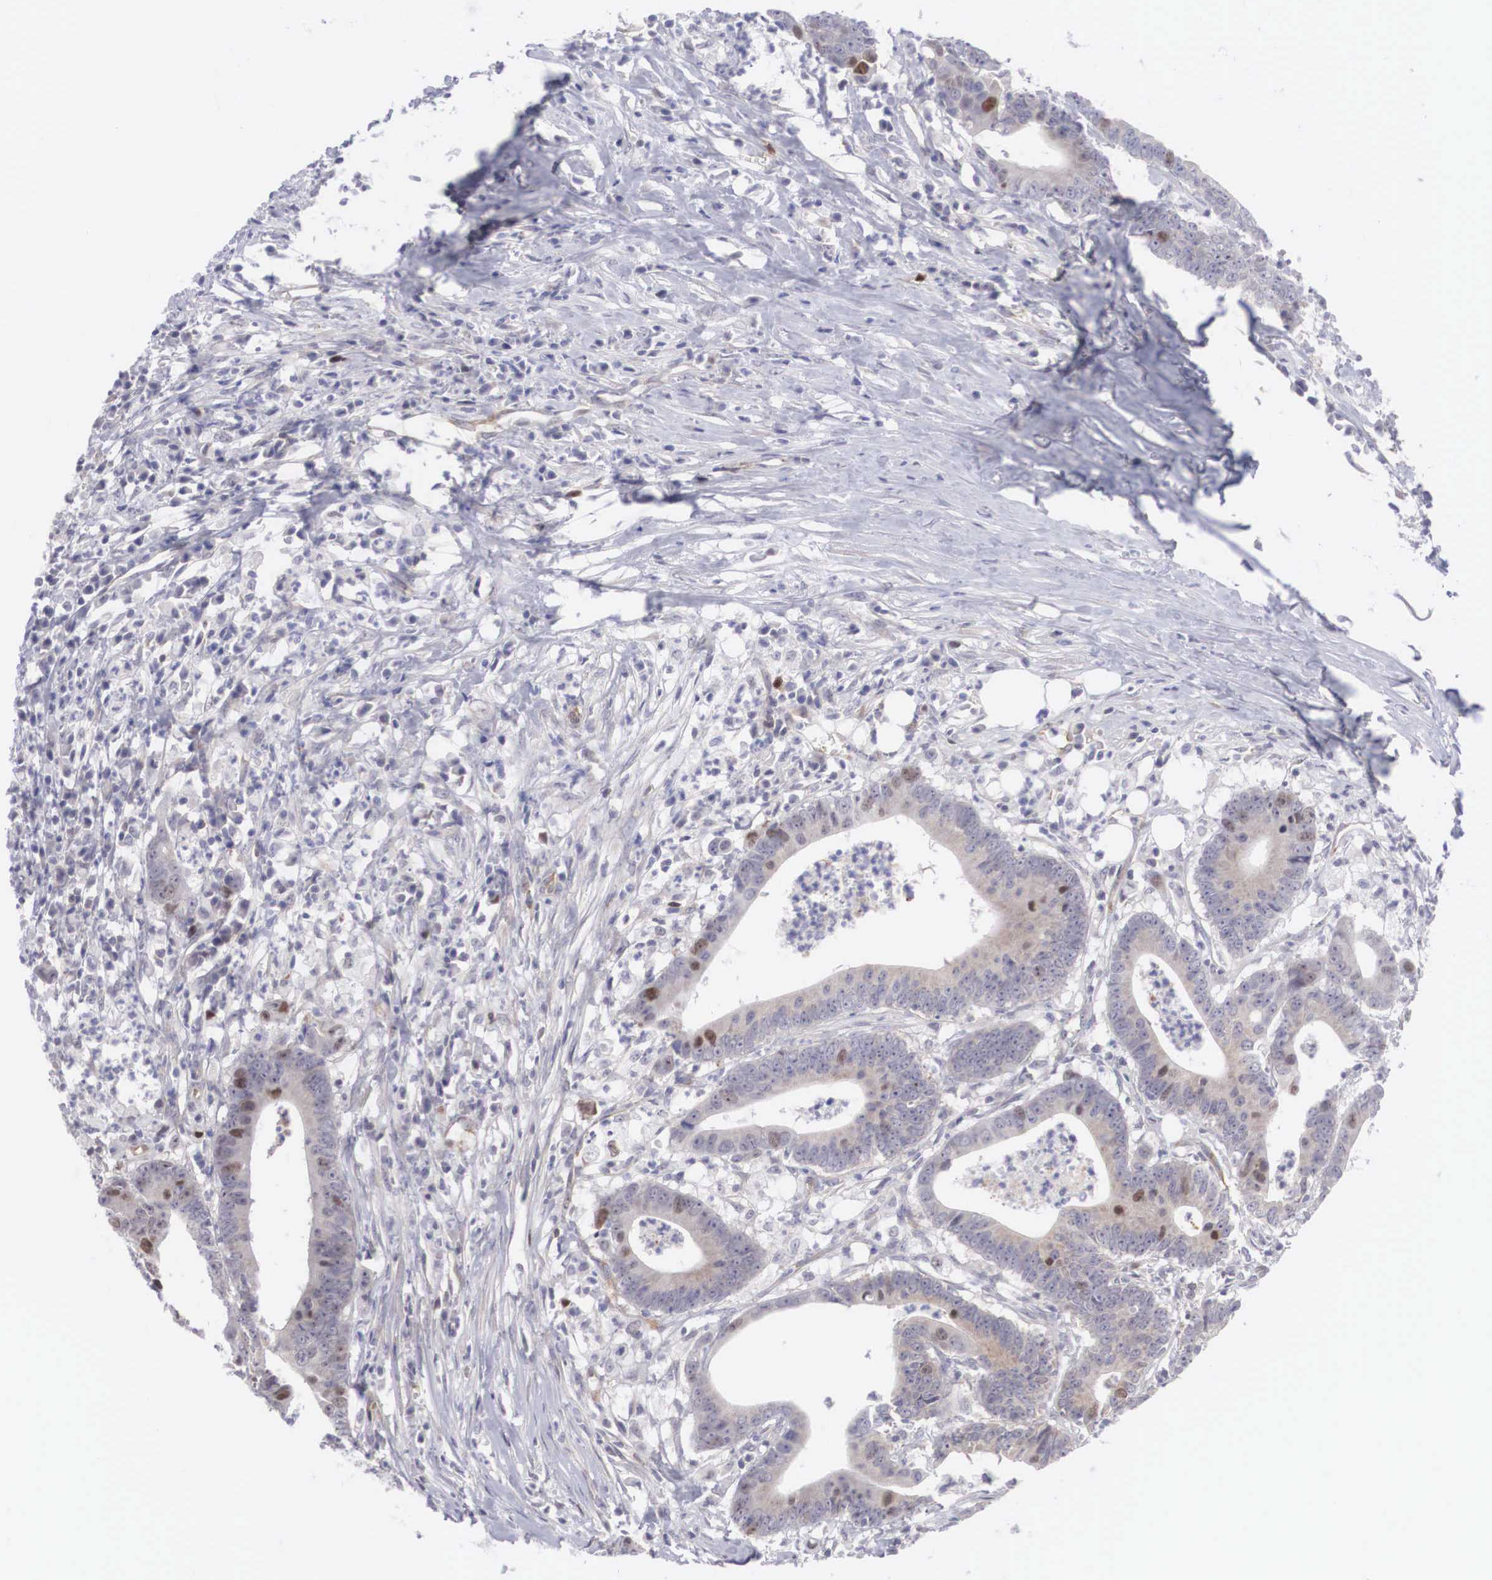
{"staining": {"intensity": "moderate", "quantity": "<25%", "location": "nuclear"}, "tissue": "colorectal cancer", "cell_type": "Tumor cells", "image_type": "cancer", "snomed": [{"axis": "morphology", "description": "Adenocarcinoma, NOS"}, {"axis": "topography", "description": "Colon"}], "caption": "This is an image of IHC staining of colorectal cancer (adenocarcinoma), which shows moderate expression in the nuclear of tumor cells.", "gene": "MAST4", "patient": {"sex": "male", "age": 55}}